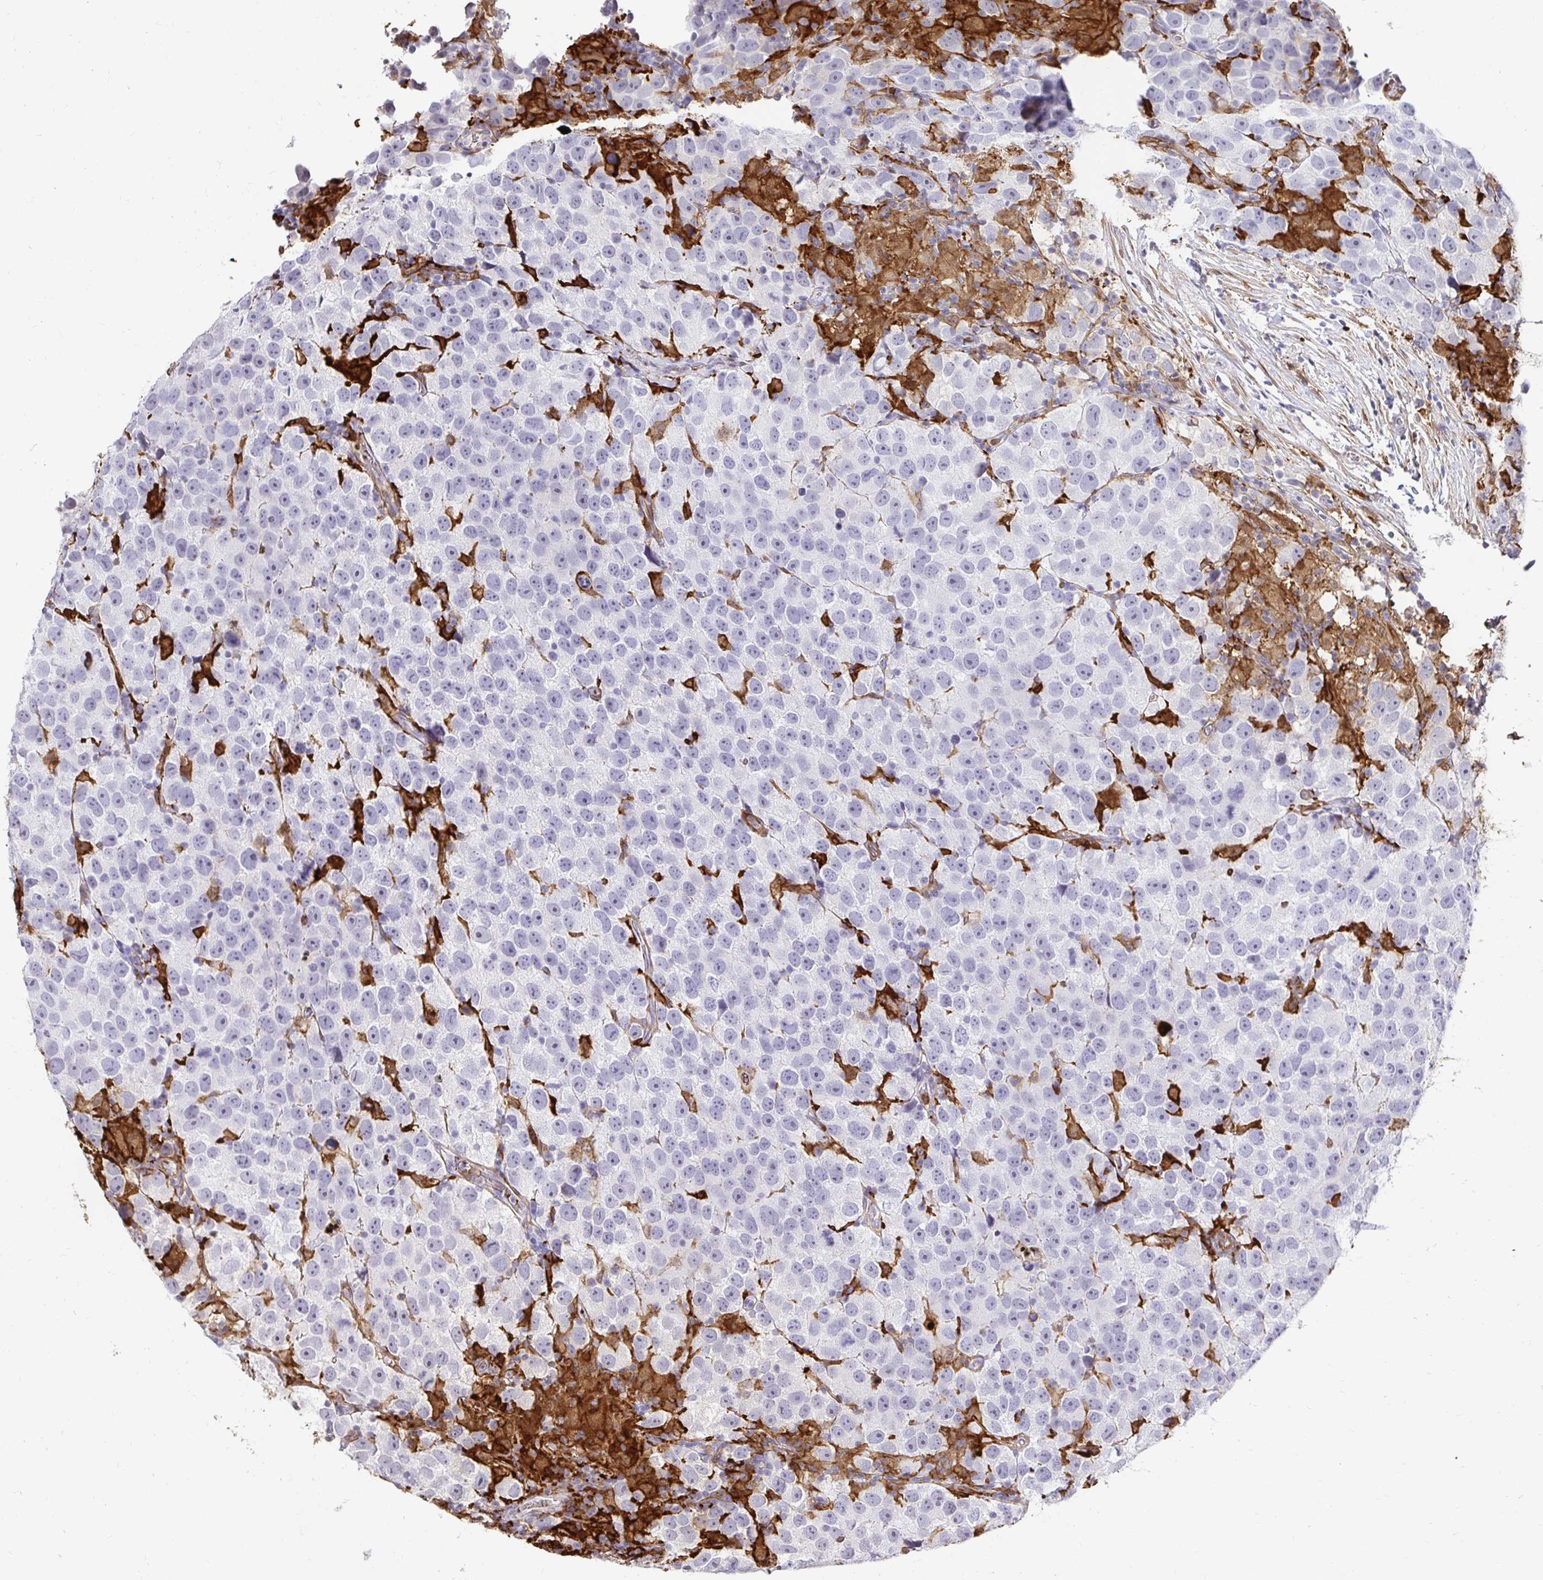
{"staining": {"intensity": "negative", "quantity": "none", "location": "none"}, "tissue": "testis cancer", "cell_type": "Tumor cells", "image_type": "cancer", "snomed": [{"axis": "morphology", "description": "Seminoma, NOS"}, {"axis": "topography", "description": "Testis"}], "caption": "Immunohistochemical staining of testis cancer (seminoma) demonstrates no significant staining in tumor cells.", "gene": "GSN", "patient": {"sex": "male", "age": 26}}